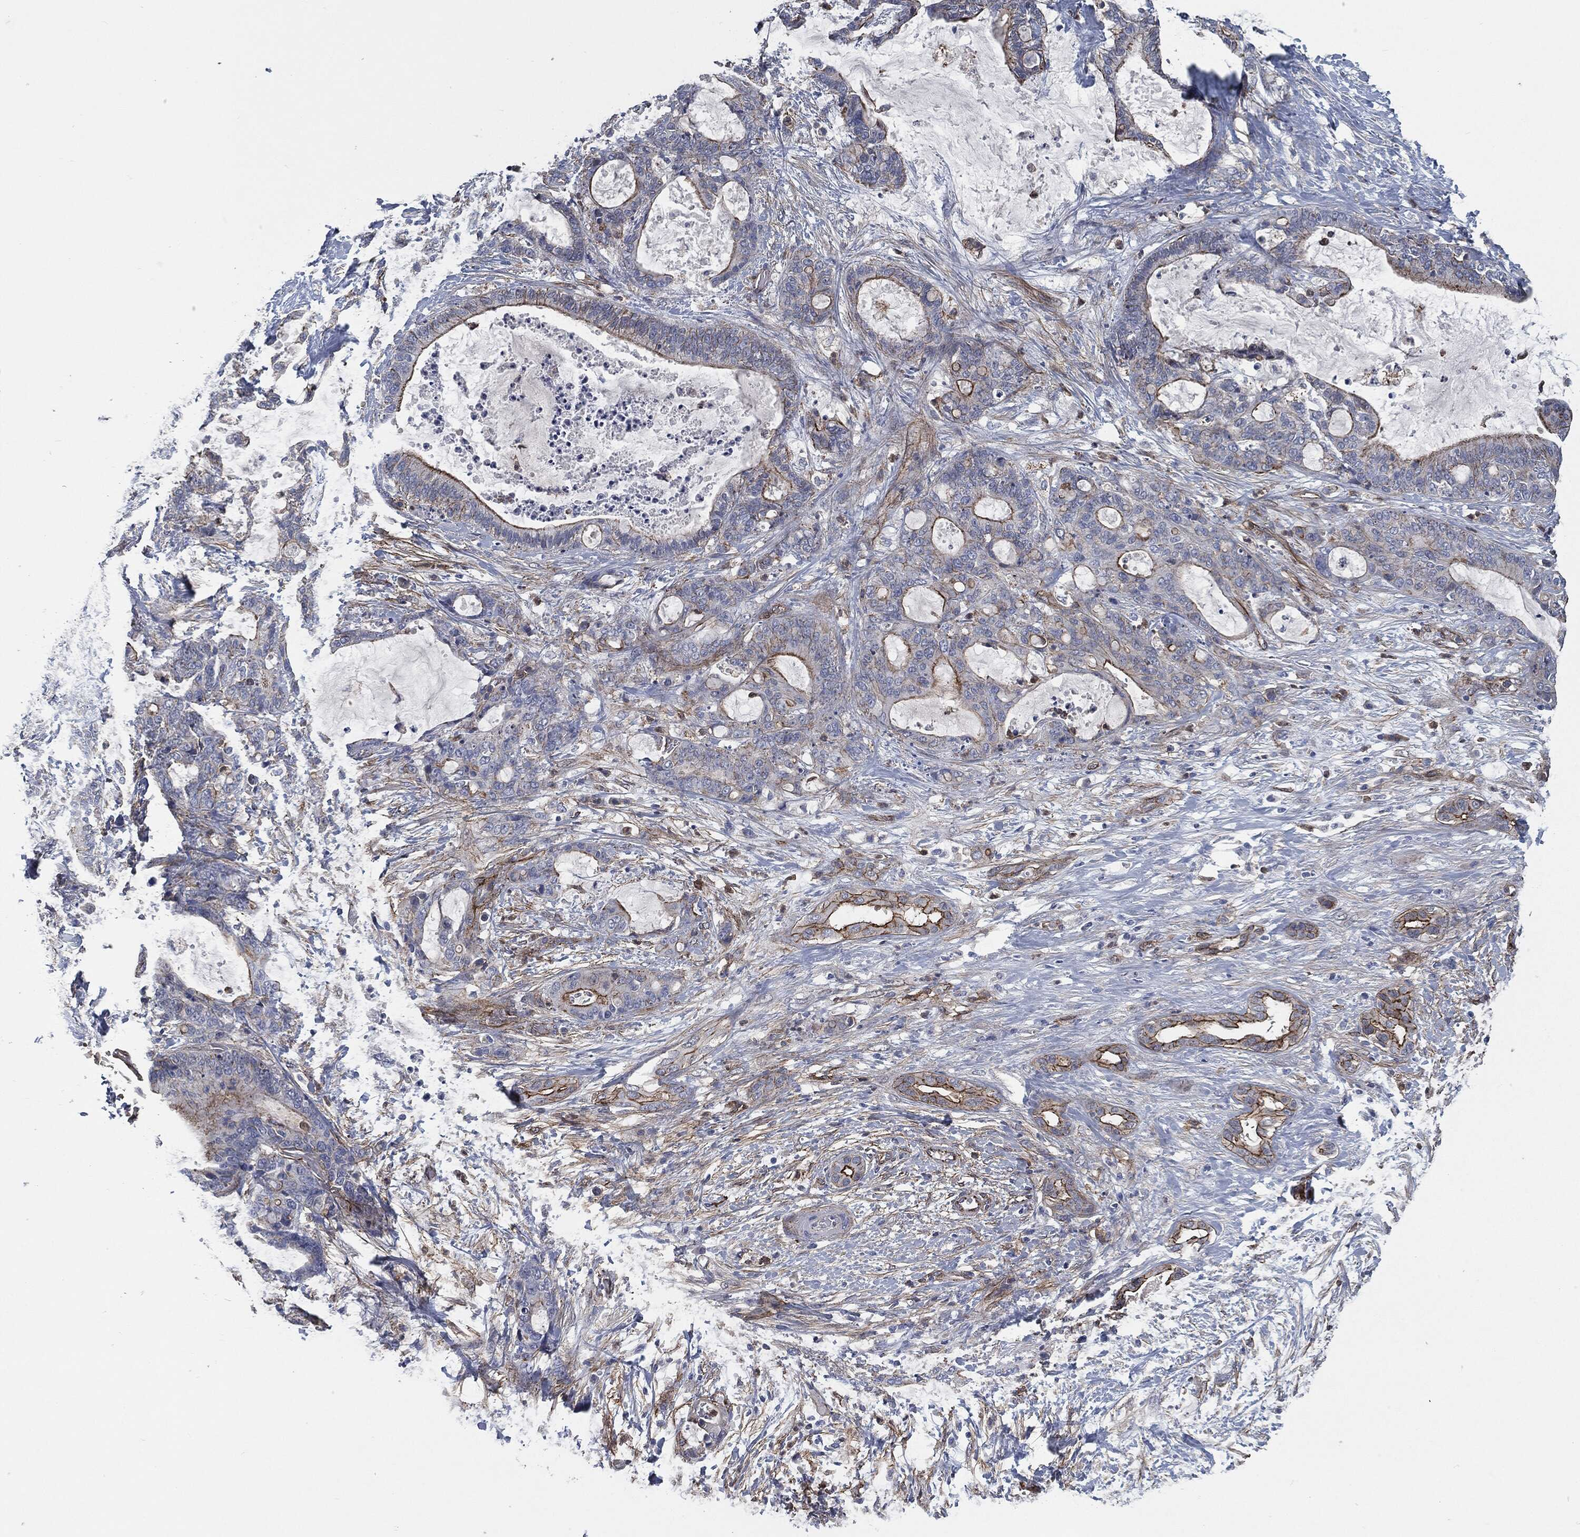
{"staining": {"intensity": "strong", "quantity": "<25%", "location": "cytoplasmic/membranous"}, "tissue": "liver cancer", "cell_type": "Tumor cells", "image_type": "cancer", "snomed": [{"axis": "morphology", "description": "Cholangiocarcinoma"}, {"axis": "topography", "description": "Liver"}], "caption": "This histopathology image exhibits IHC staining of human liver cholangiocarcinoma, with medium strong cytoplasmic/membranous positivity in about <25% of tumor cells.", "gene": "SVIL", "patient": {"sex": "female", "age": 73}}